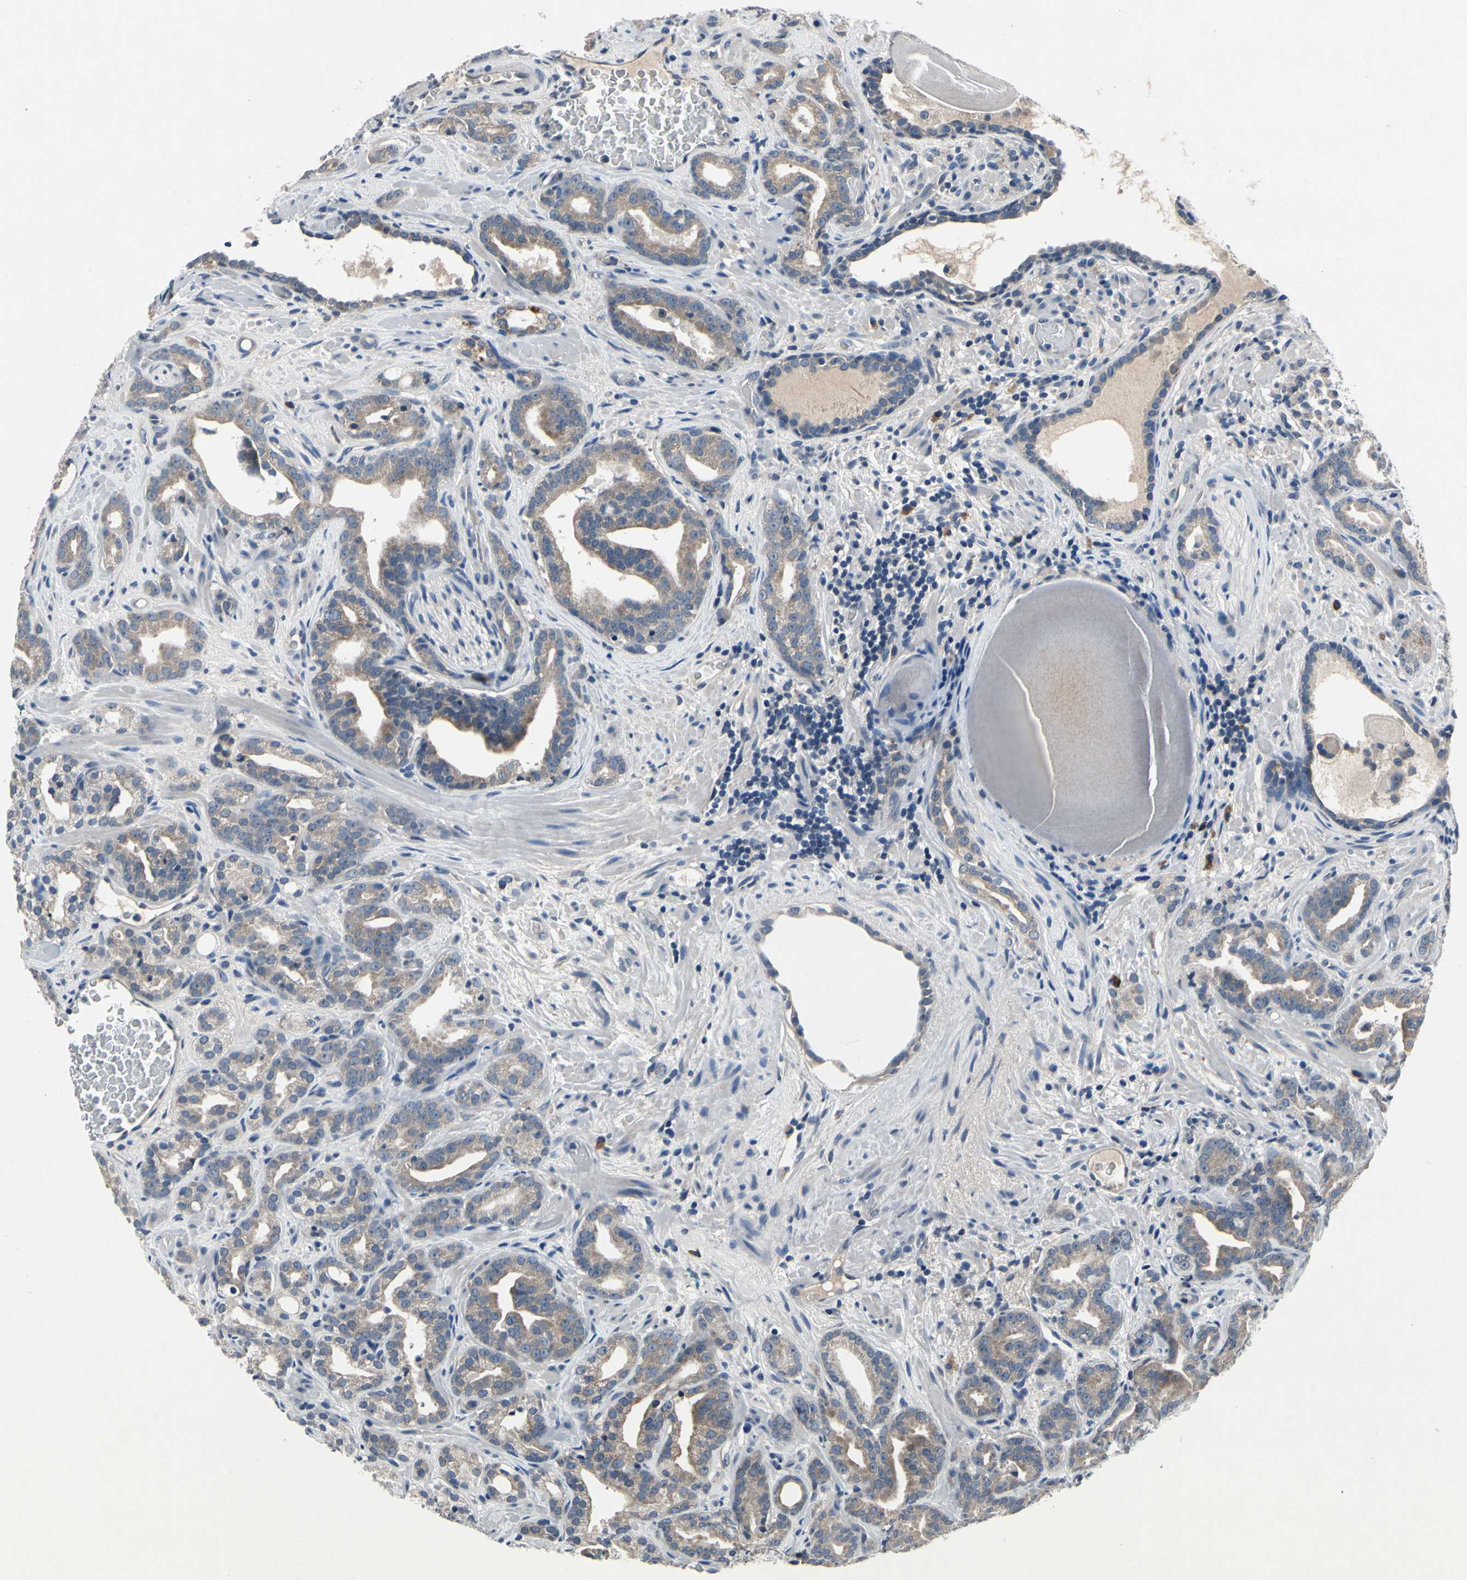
{"staining": {"intensity": "weak", "quantity": "25%-75%", "location": "cytoplasmic/membranous"}, "tissue": "prostate cancer", "cell_type": "Tumor cells", "image_type": "cancer", "snomed": [{"axis": "morphology", "description": "Adenocarcinoma, Low grade"}, {"axis": "topography", "description": "Prostate"}], "caption": "Protein analysis of adenocarcinoma (low-grade) (prostate) tissue reveals weak cytoplasmic/membranous positivity in about 25%-75% of tumor cells.", "gene": "SELENOK", "patient": {"sex": "male", "age": 63}}